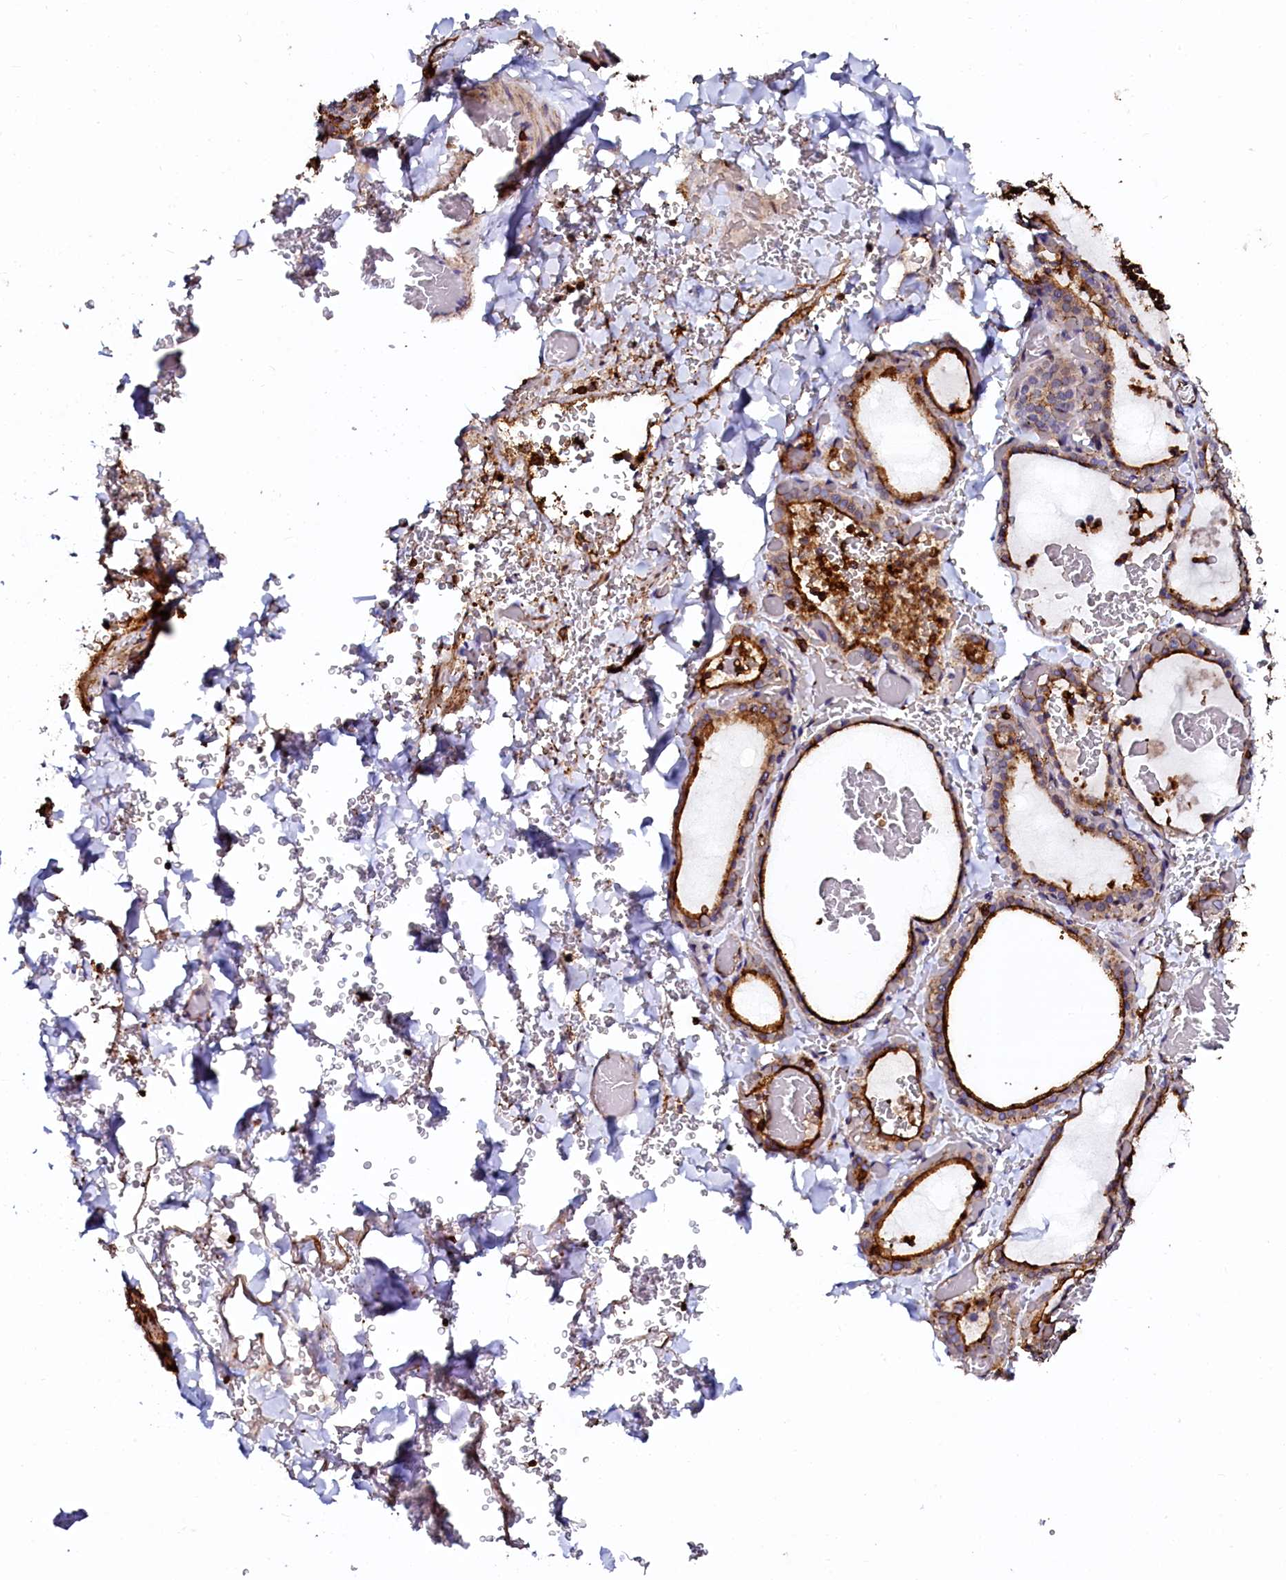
{"staining": {"intensity": "strong", "quantity": ">75%", "location": "cytoplasmic/membranous"}, "tissue": "thyroid gland", "cell_type": "Glandular cells", "image_type": "normal", "snomed": [{"axis": "morphology", "description": "Normal tissue, NOS"}, {"axis": "topography", "description": "Thyroid gland"}], "caption": "Immunohistochemistry (IHC) image of unremarkable human thyroid gland stained for a protein (brown), which exhibits high levels of strong cytoplasmic/membranous positivity in about >75% of glandular cells.", "gene": "AAAS", "patient": {"sex": "female", "age": 39}}